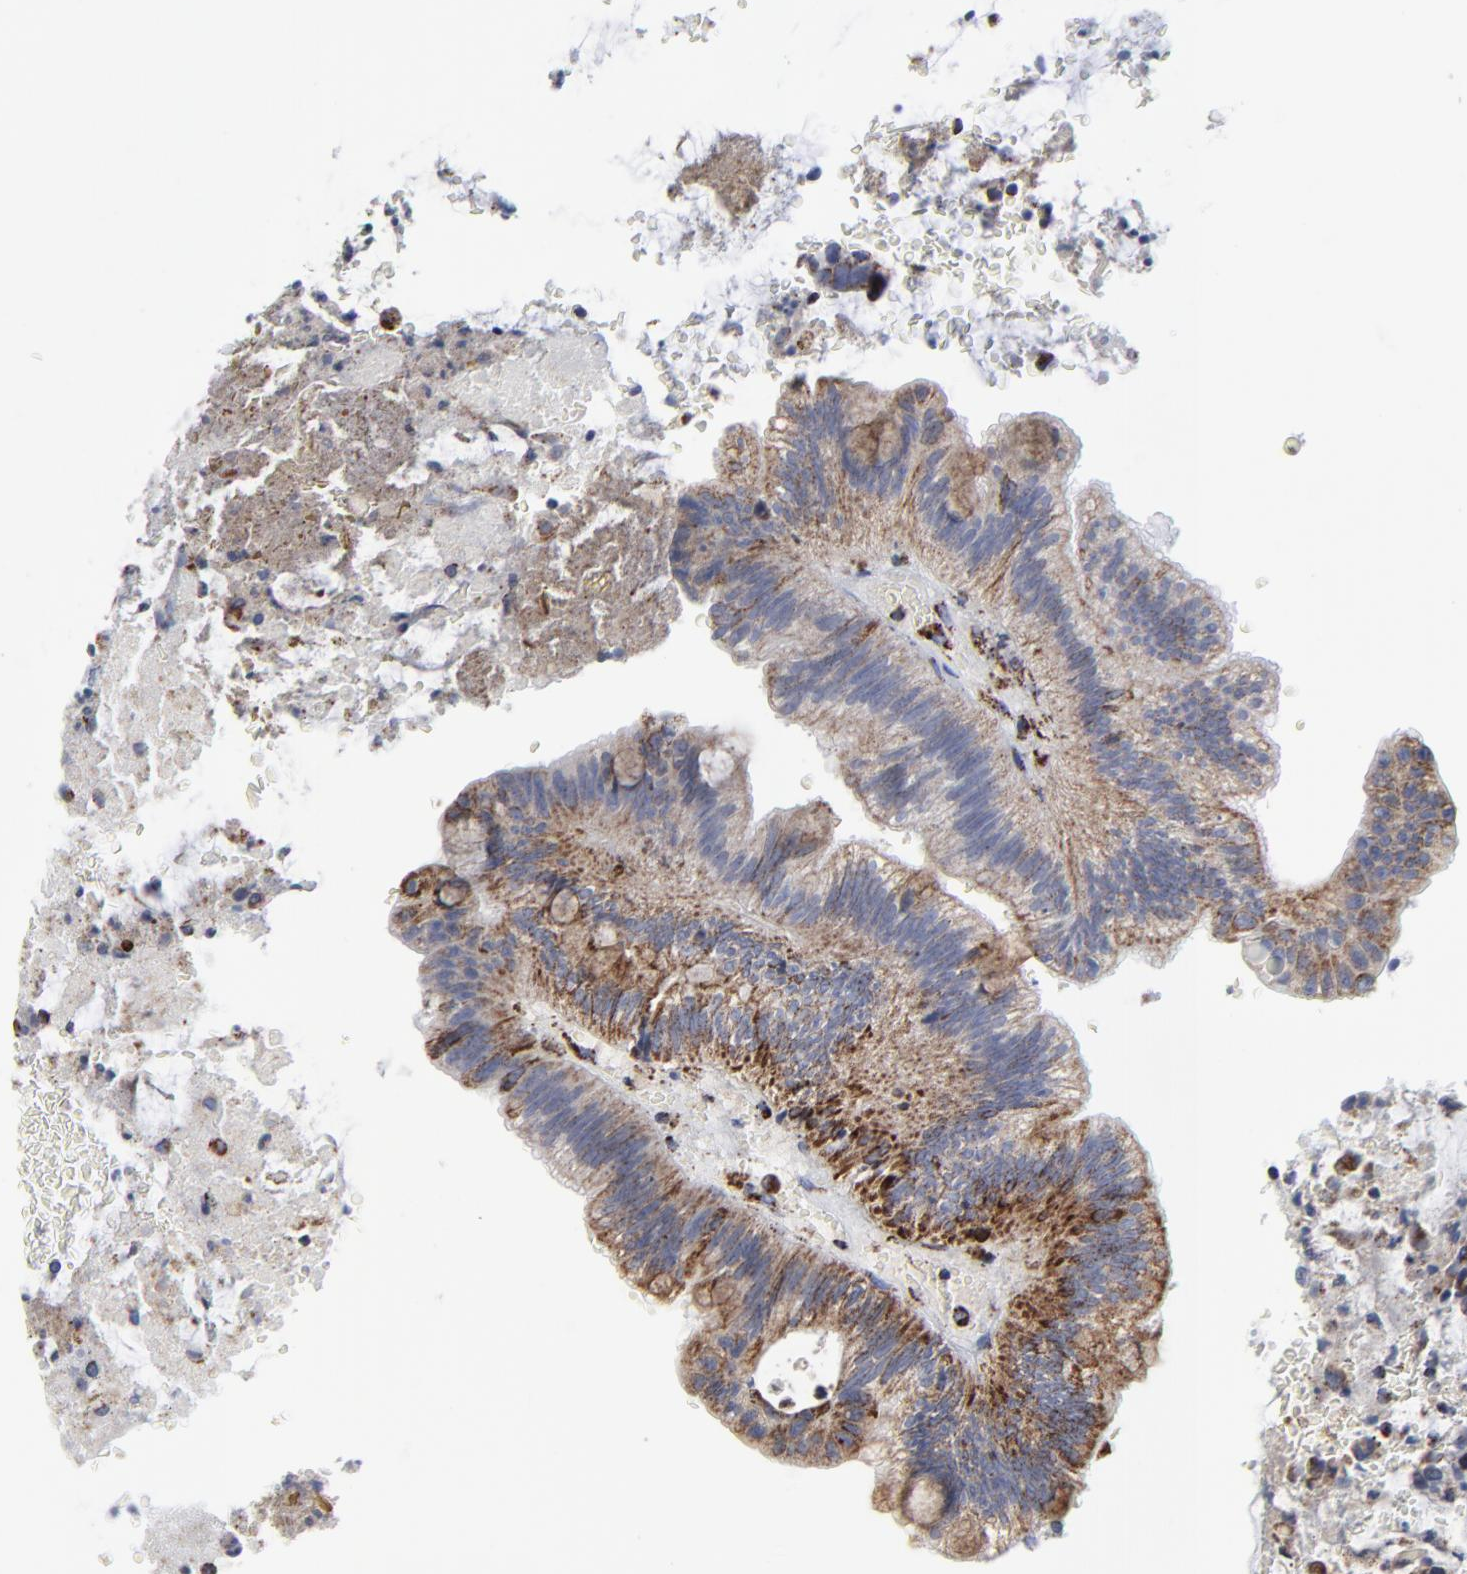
{"staining": {"intensity": "moderate", "quantity": ">75%", "location": "cytoplasmic/membranous"}, "tissue": "colorectal cancer", "cell_type": "Tumor cells", "image_type": "cancer", "snomed": [{"axis": "morphology", "description": "Normal tissue, NOS"}, {"axis": "morphology", "description": "Adenocarcinoma, NOS"}, {"axis": "topography", "description": "Rectum"}], "caption": "Immunohistochemical staining of human adenocarcinoma (colorectal) reveals medium levels of moderate cytoplasmic/membranous protein positivity in approximately >75% of tumor cells.", "gene": "TXNRD2", "patient": {"sex": "male", "age": 92}}